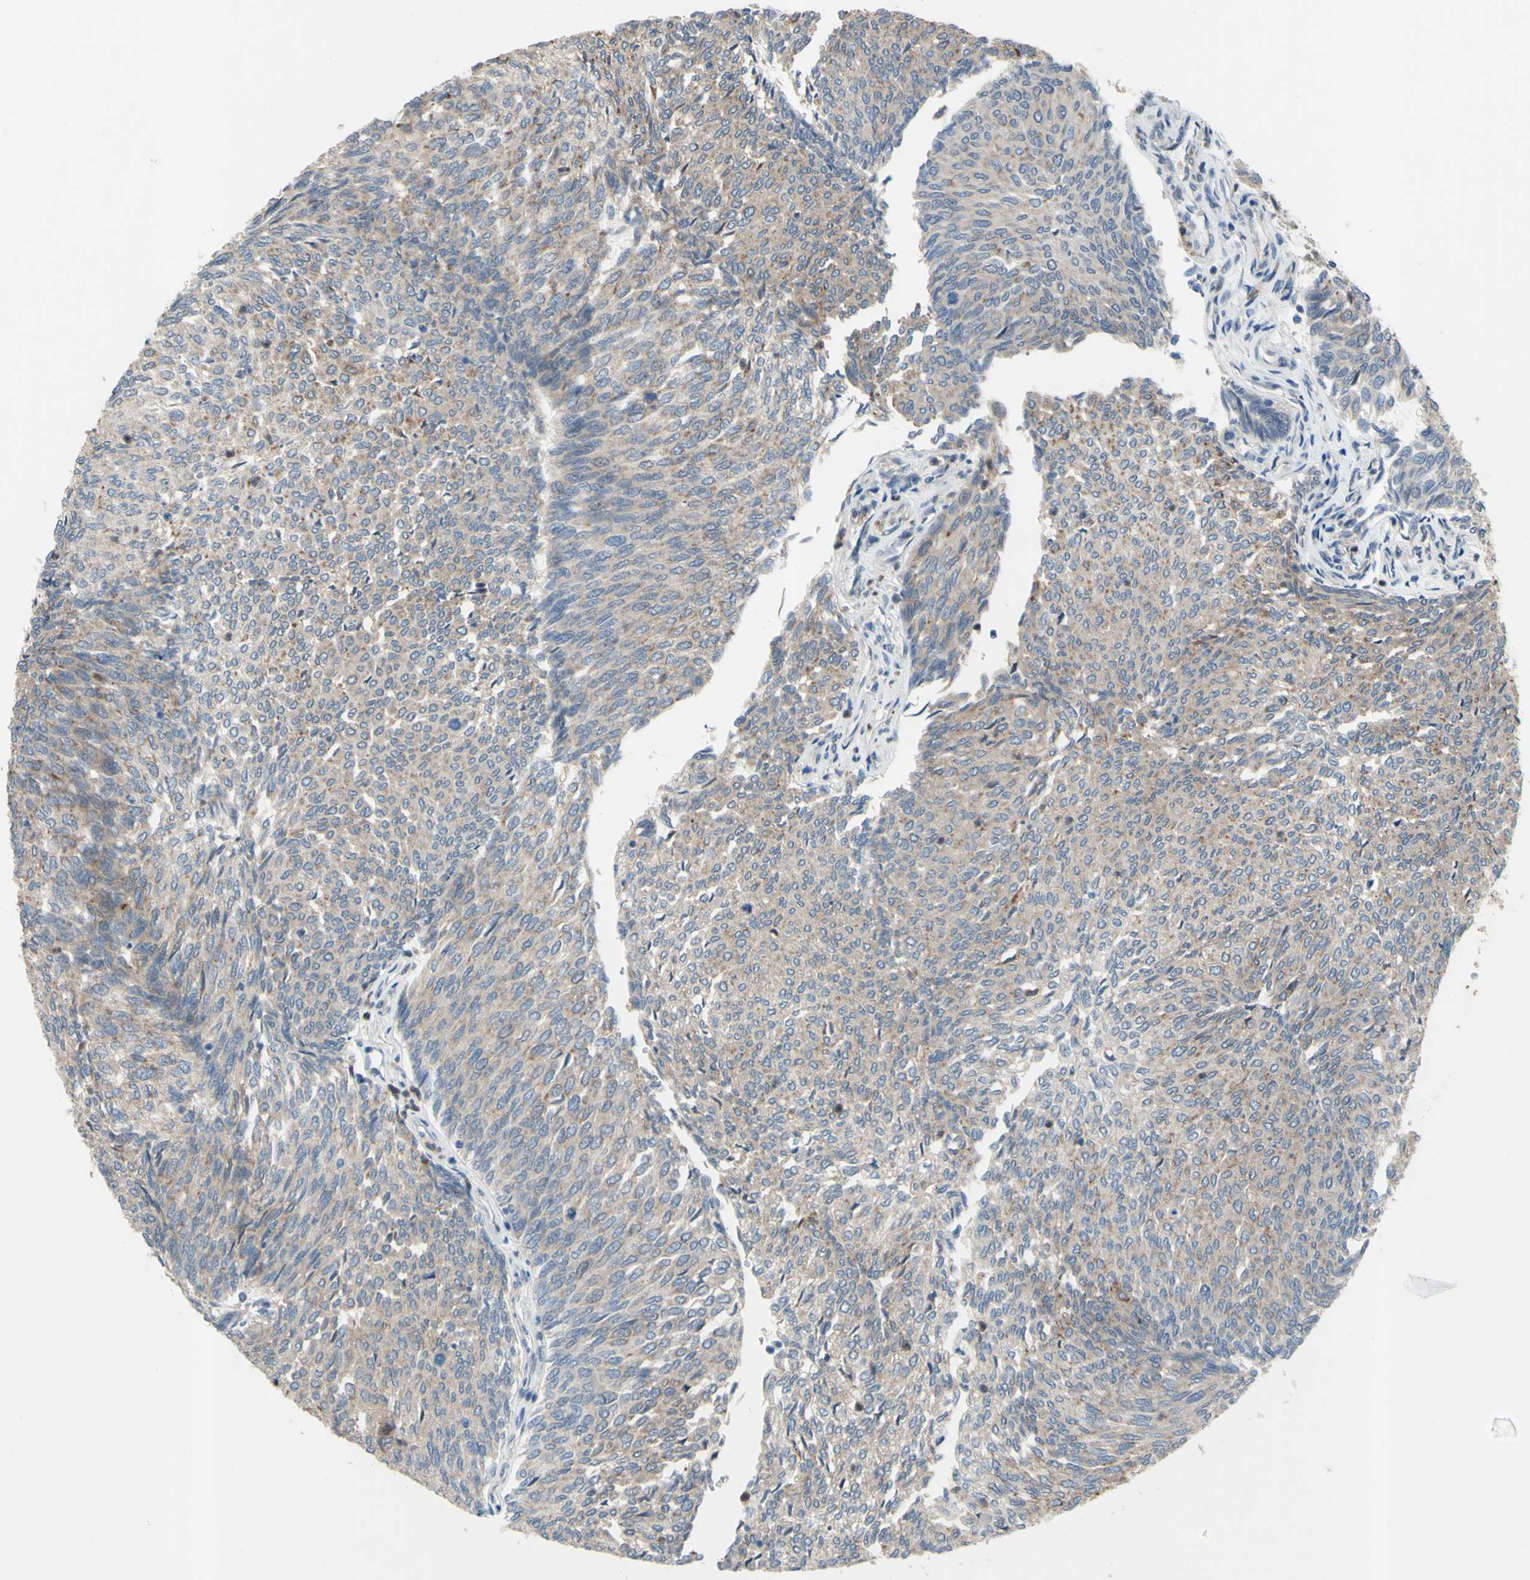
{"staining": {"intensity": "weak", "quantity": ">75%", "location": "cytoplasmic/membranous"}, "tissue": "urothelial cancer", "cell_type": "Tumor cells", "image_type": "cancer", "snomed": [{"axis": "morphology", "description": "Urothelial carcinoma, Low grade"}, {"axis": "topography", "description": "Urinary bladder"}], "caption": "DAB (3,3'-diaminobenzidine) immunohistochemical staining of urothelial cancer exhibits weak cytoplasmic/membranous protein positivity in approximately >75% of tumor cells.", "gene": "GRAMD2B", "patient": {"sex": "female", "age": 79}}